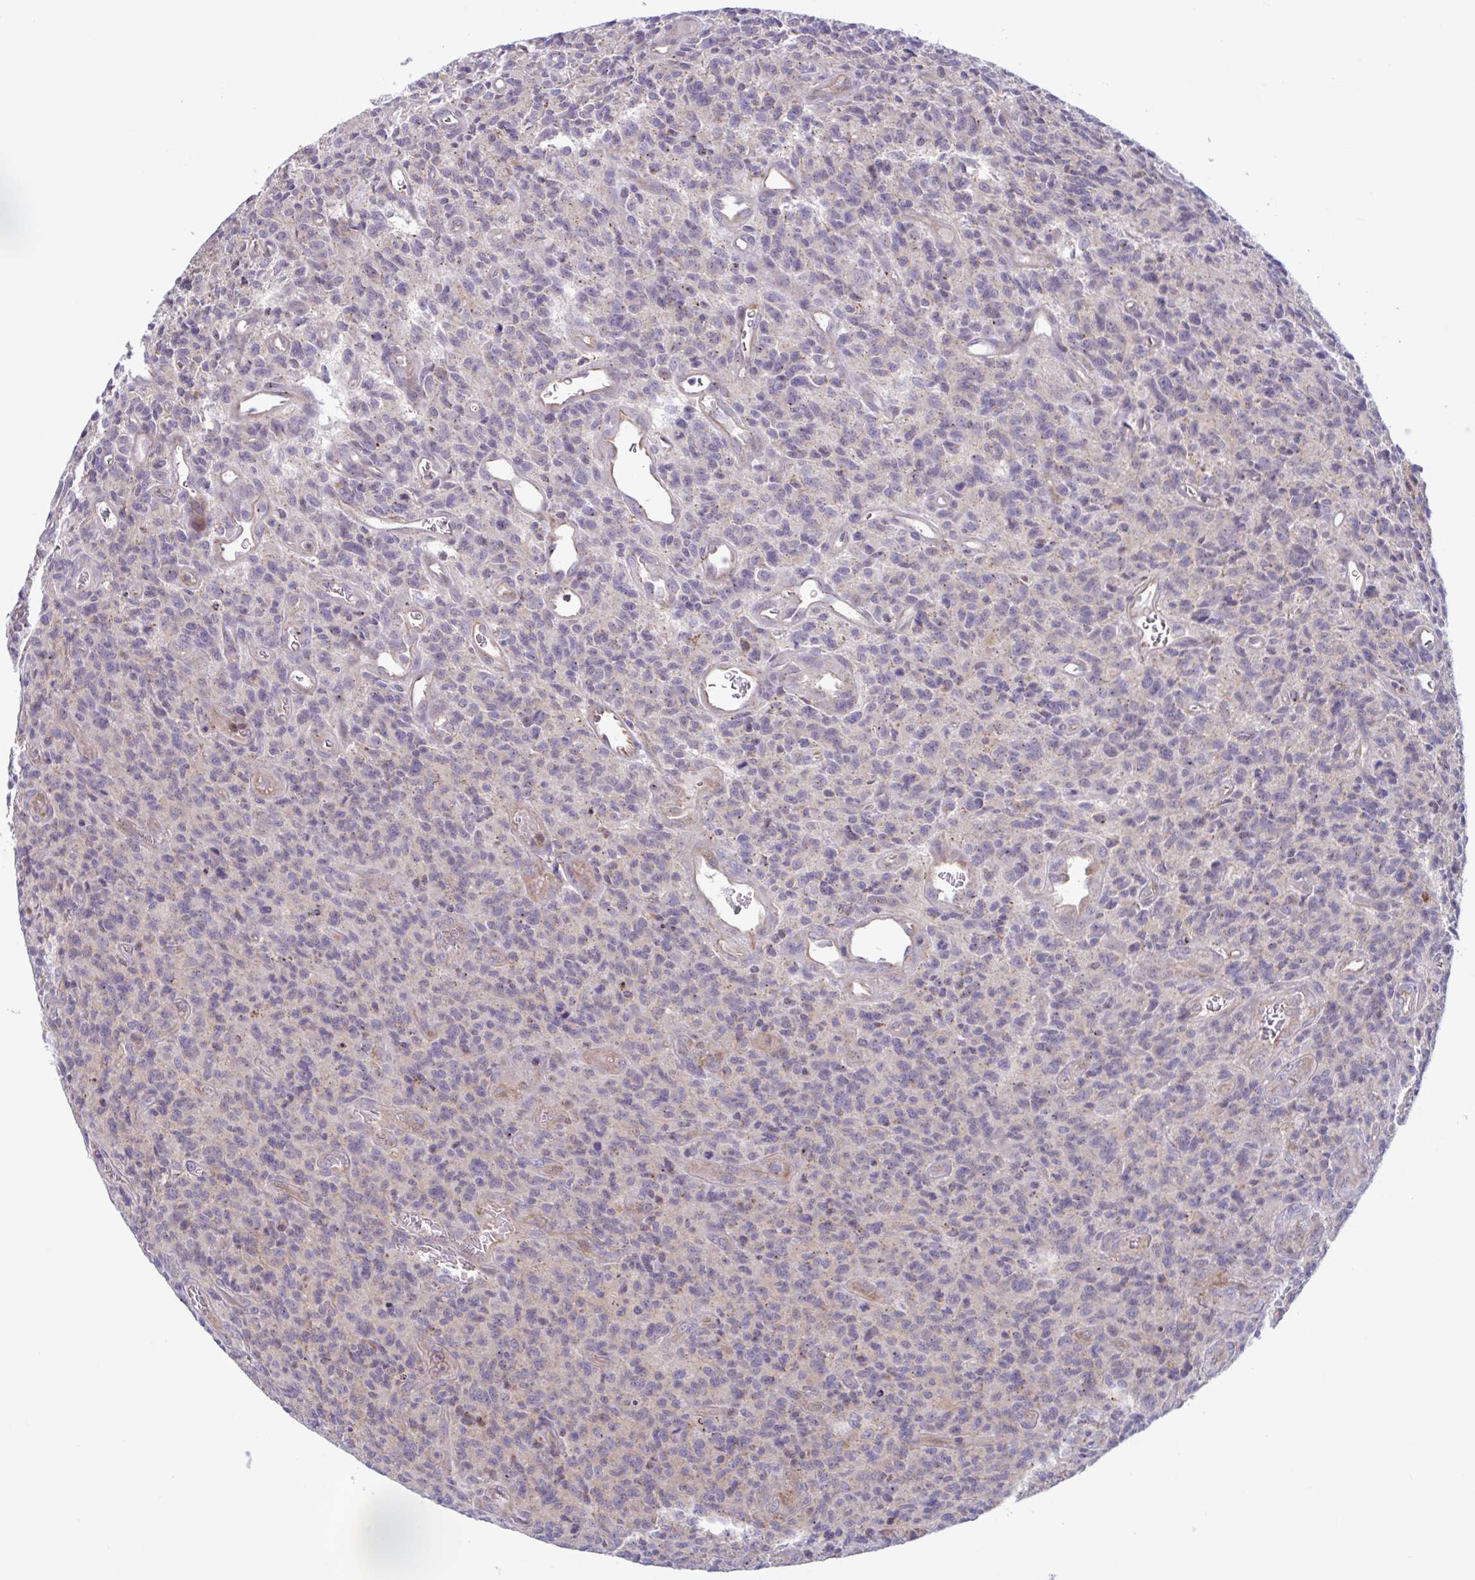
{"staining": {"intensity": "weak", "quantity": "<25%", "location": "cytoplasmic/membranous"}, "tissue": "glioma", "cell_type": "Tumor cells", "image_type": "cancer", "snomed": [{"axis": "morphology", "description": "Glioma, malignant, High grade"}, {"axis": "topography", "description": "Brain"}], "caption": "IHC of glioma displays no positivity in tumor cells. Brightfield microscopy of immunohistochemistry stained with DAB (3,3'-diaminobenzidine) (brown) and hematoxylin (blue), captured at high magnification.", "gene": "IST1", "patient": {"sex": "male", "age": 76}}